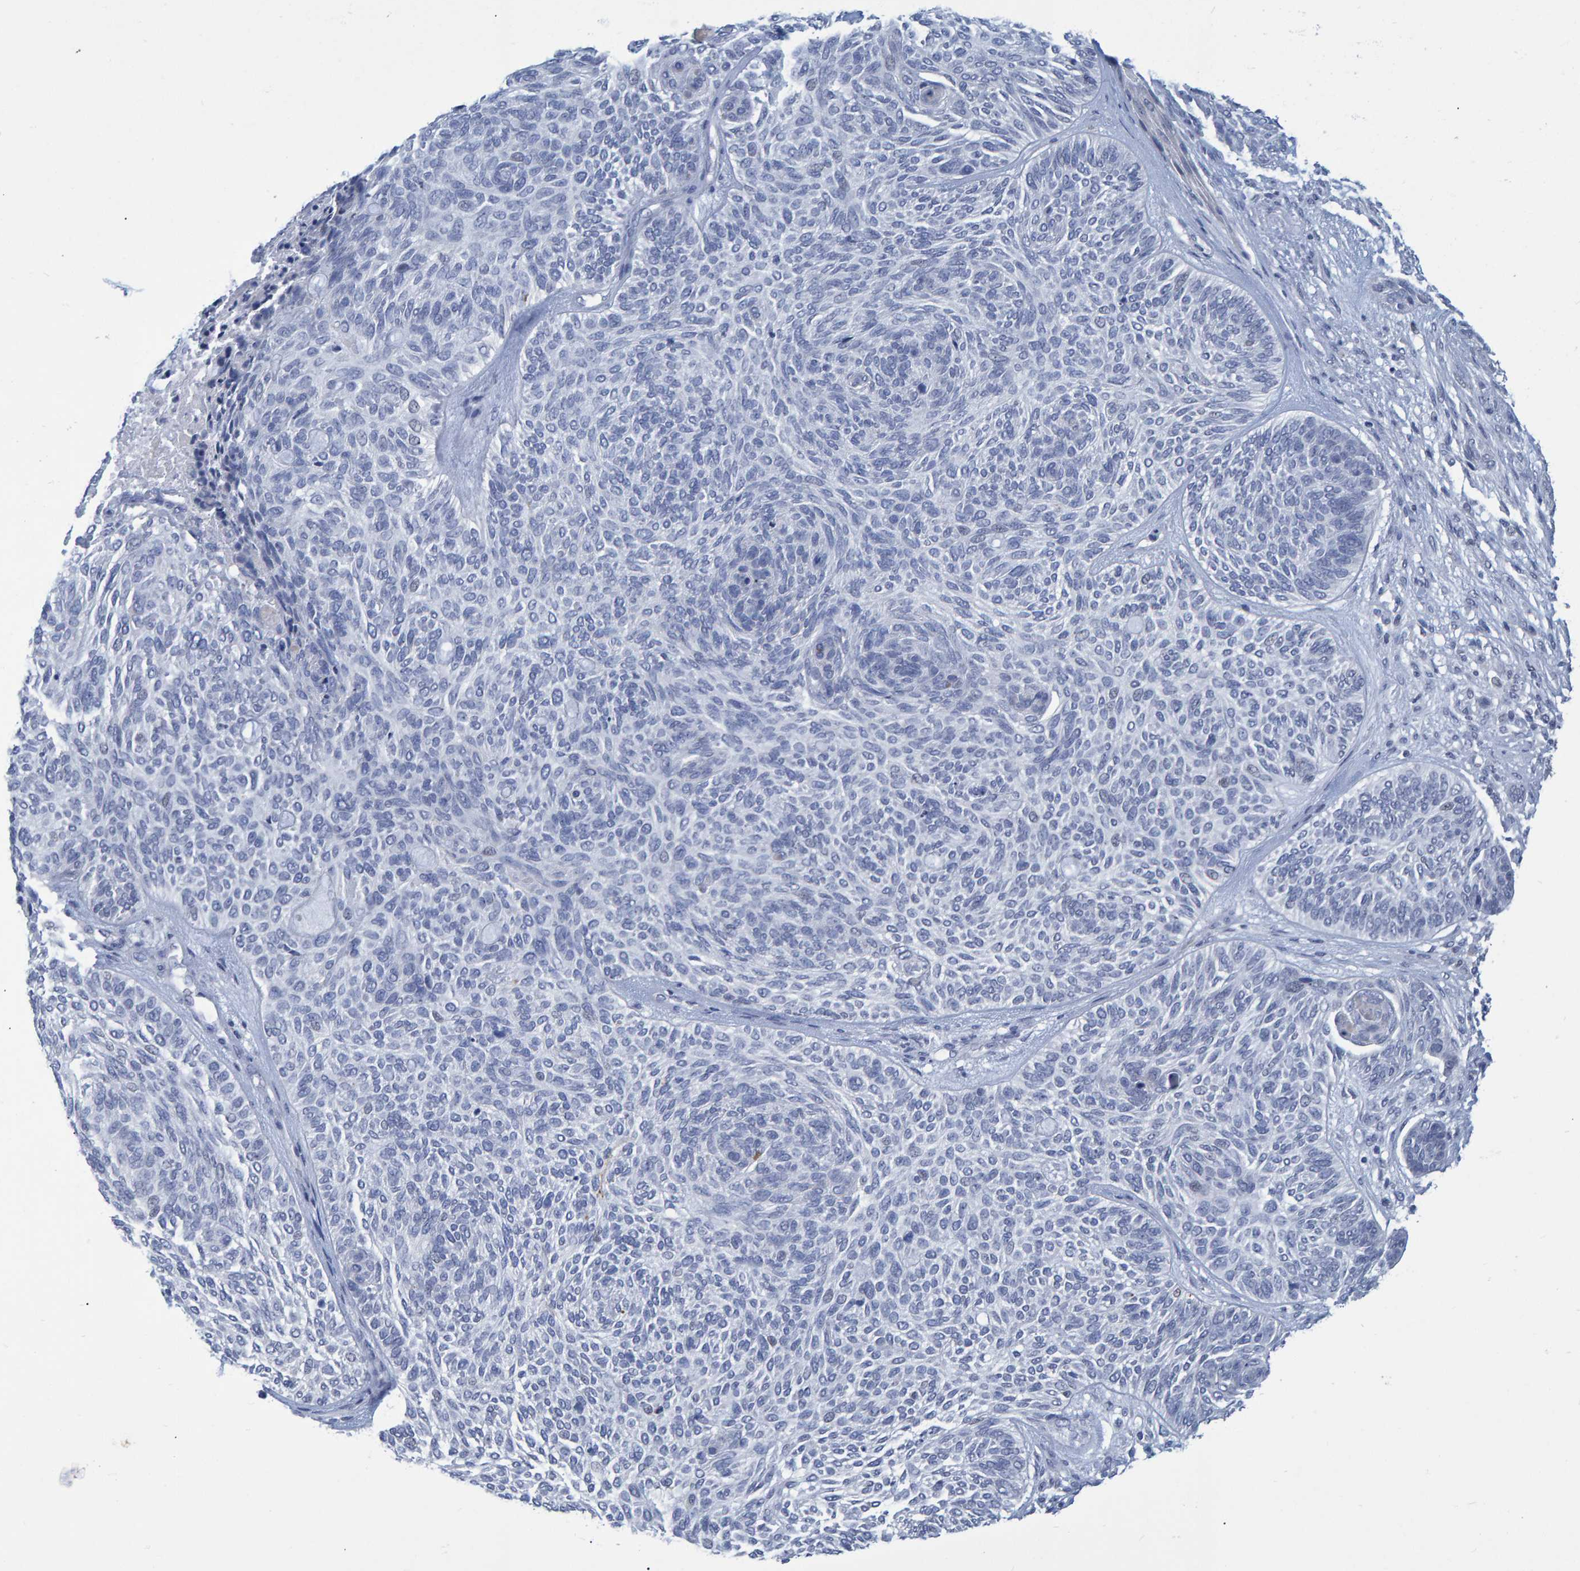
{"staining": {"intensity": "negative", "quantity": "none", "location": "none"}, "tissue": "skin cancer", "cell_type": "Tumor cells", "image_type": "cancer", "snomed": [{"axis": "morphology", "description": "Basal cell carcinoma"}, {"axis": "topography", "description": "Skin"}], "caption": "DAB immunohistochemical staining of skin cancer (basal cell carcinoma) reveals no significant positivity in tumor cells.", "gene": "PROCA1", "patient": {"sex": "male", "age": 55}}